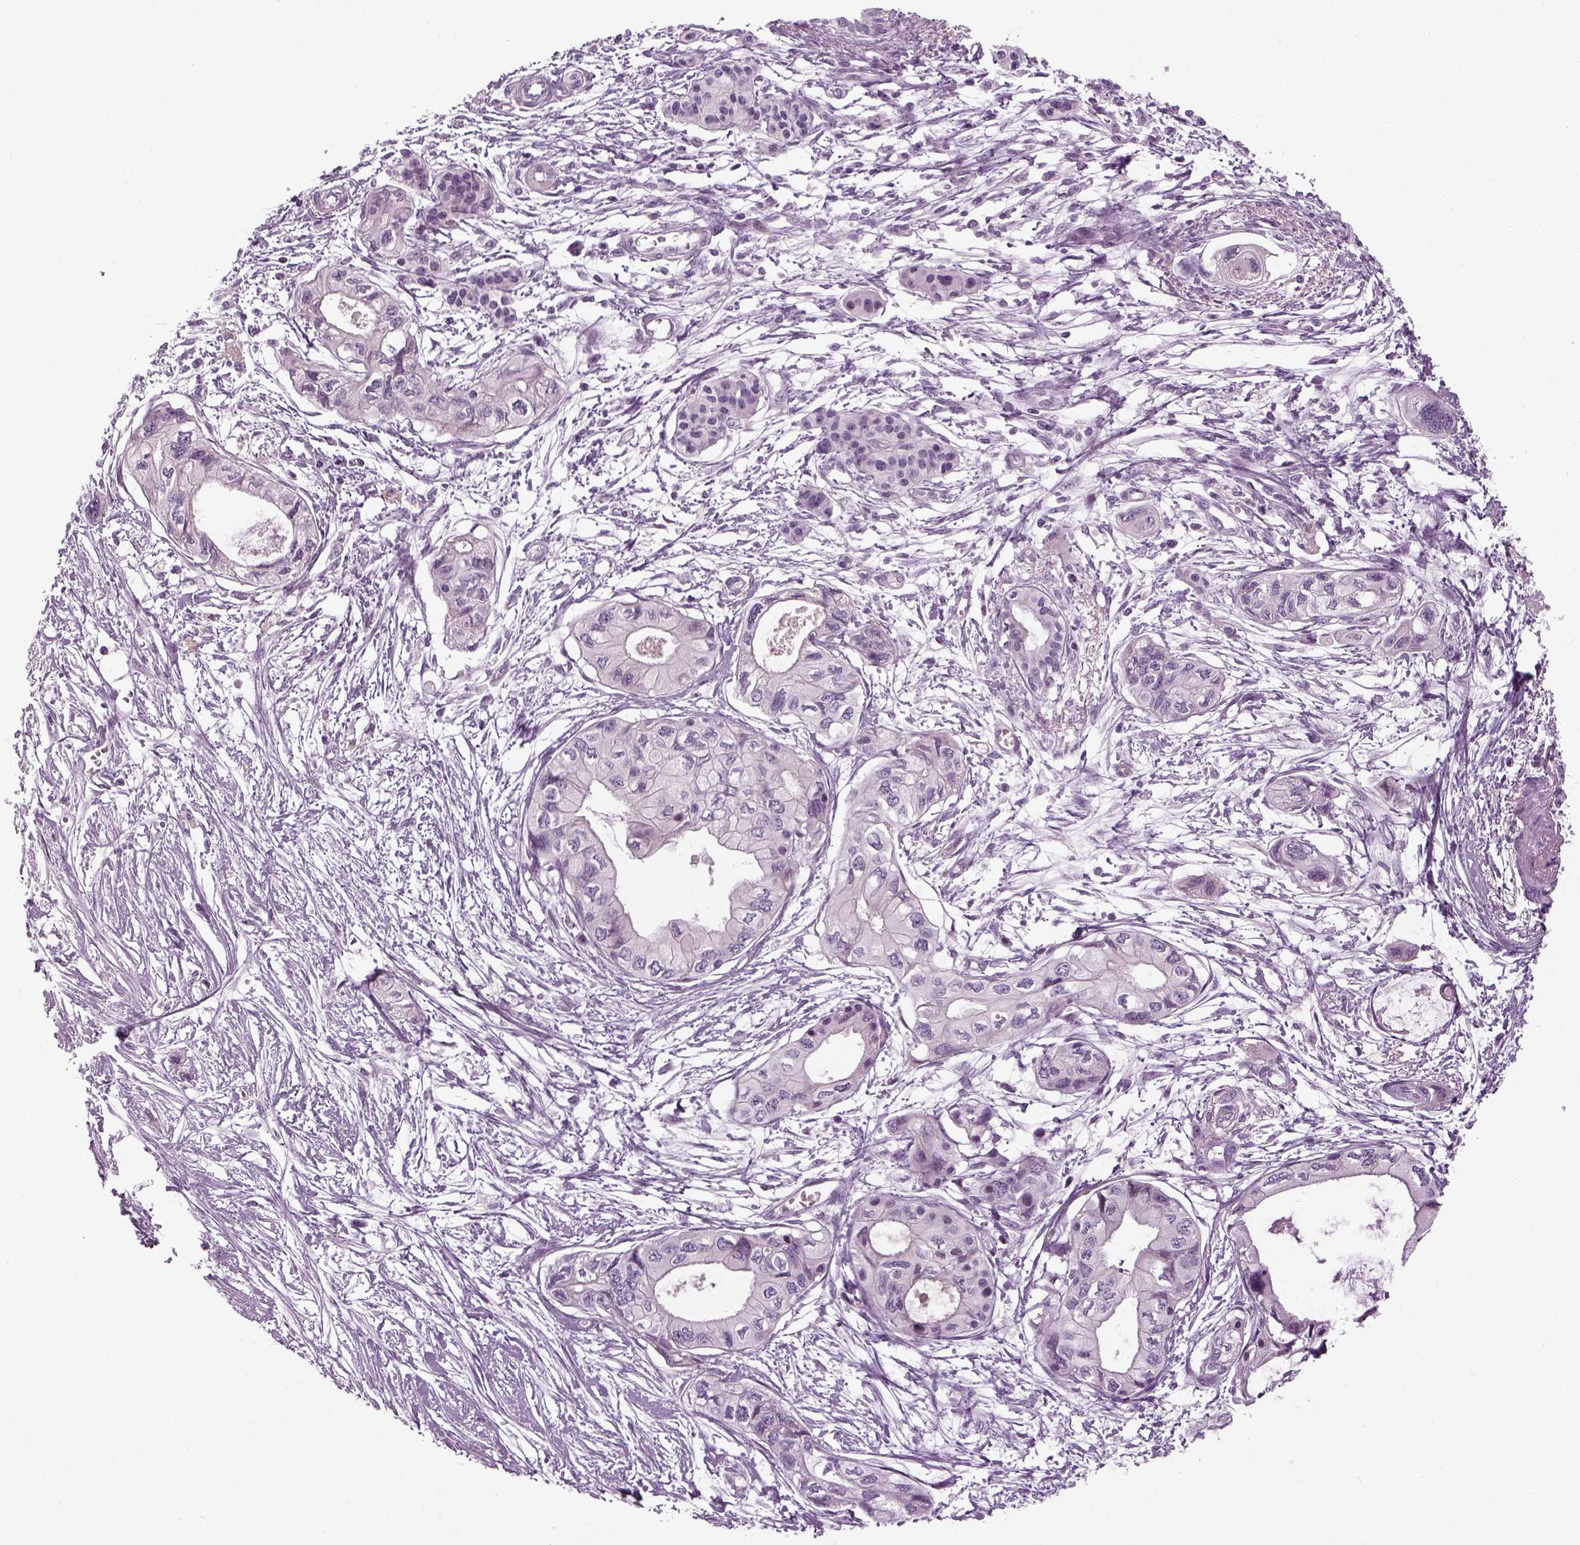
{"staining": {"intensity": "negative", "quantity": "none", "location": "none"}, "tissue": "pancreatic cancer", "cell_type": "Tumor cells", "image_type": "cancer", "snomed": [{"axis": "morphology", "description": "Adenocarcinoma, NOS"}, {"axis": "topography", "description": "Pancreas"}], "caption": "A high-resolution micrograph shows immunohistochemistry staining of adenocarcinoma (pancreatic), which reveals no significant positivity in tumor cells.", "gene": "LRRIQ3", "patient": {"sex": "female", "age": 76}}